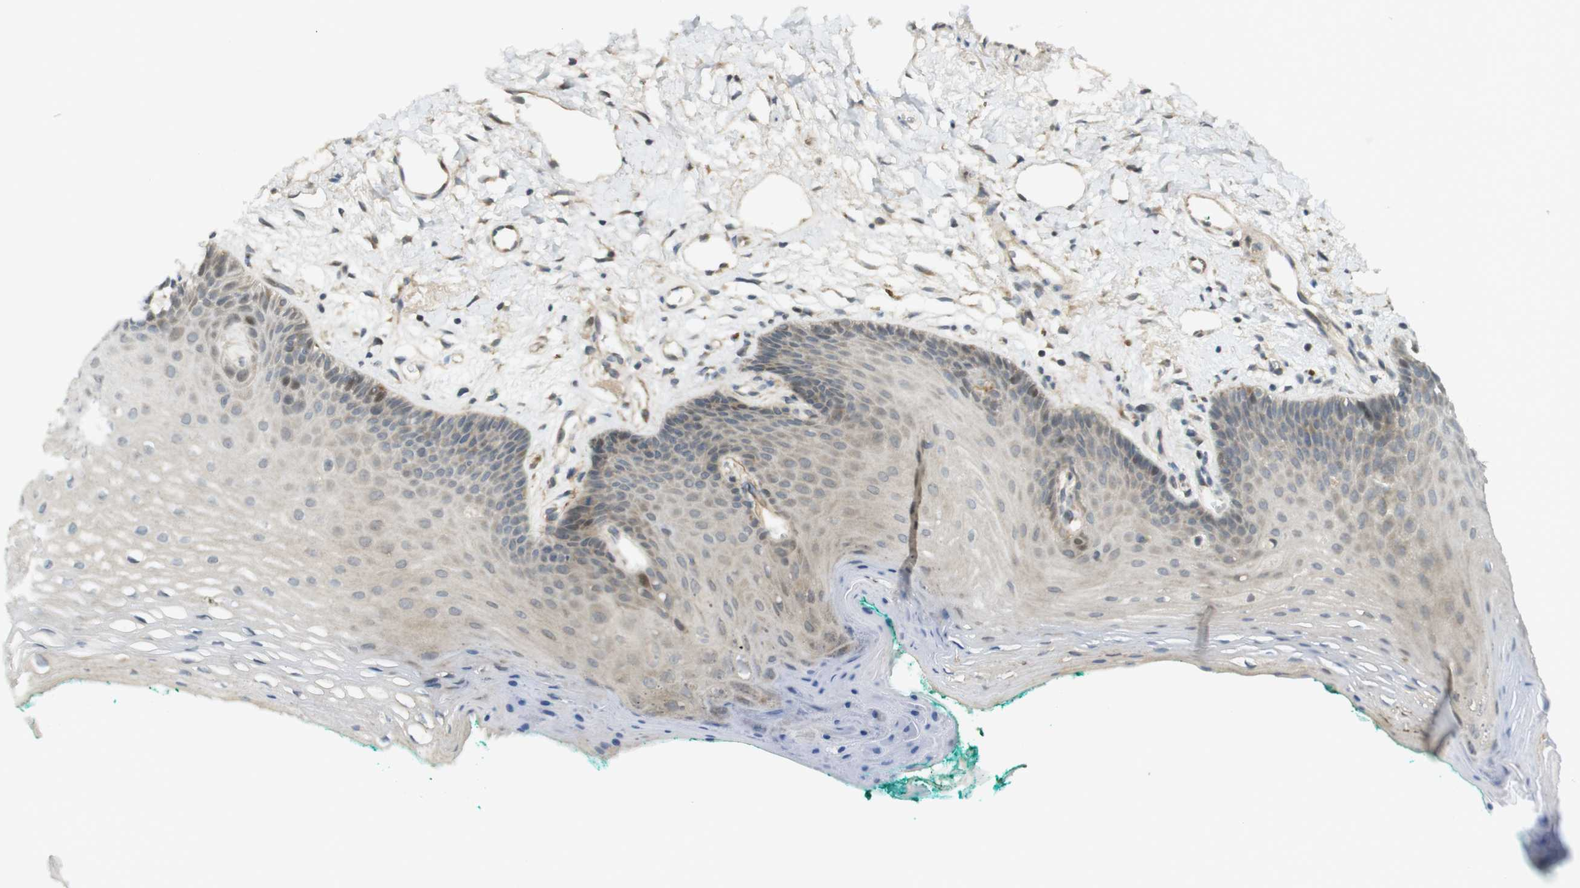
{"staining": {"intensity": "weak", "quantity": "<25%", "location": "cytoplasmic/membranous"}, "tissue": "oral mucosa", "cell_type": "Squamous epithelial cells", "image_type": "normal", "snomed": [{"axis": "morphology", "description": "Normal tissue, NOS"}, {"axis": "topography", "description": "Skeletal muscle"}, {"axis": "topography", "description": "Oral tissue"}, {"axis": "topography", "description": "Peripheral nerve tissue"}], "caption": "The immunohistochemistry (IHC) image has no significant expression in squamous epithelial cells of oral mucosa.", "gene": "CLRN3", "patient": {"sex": "female", "age": 84}}